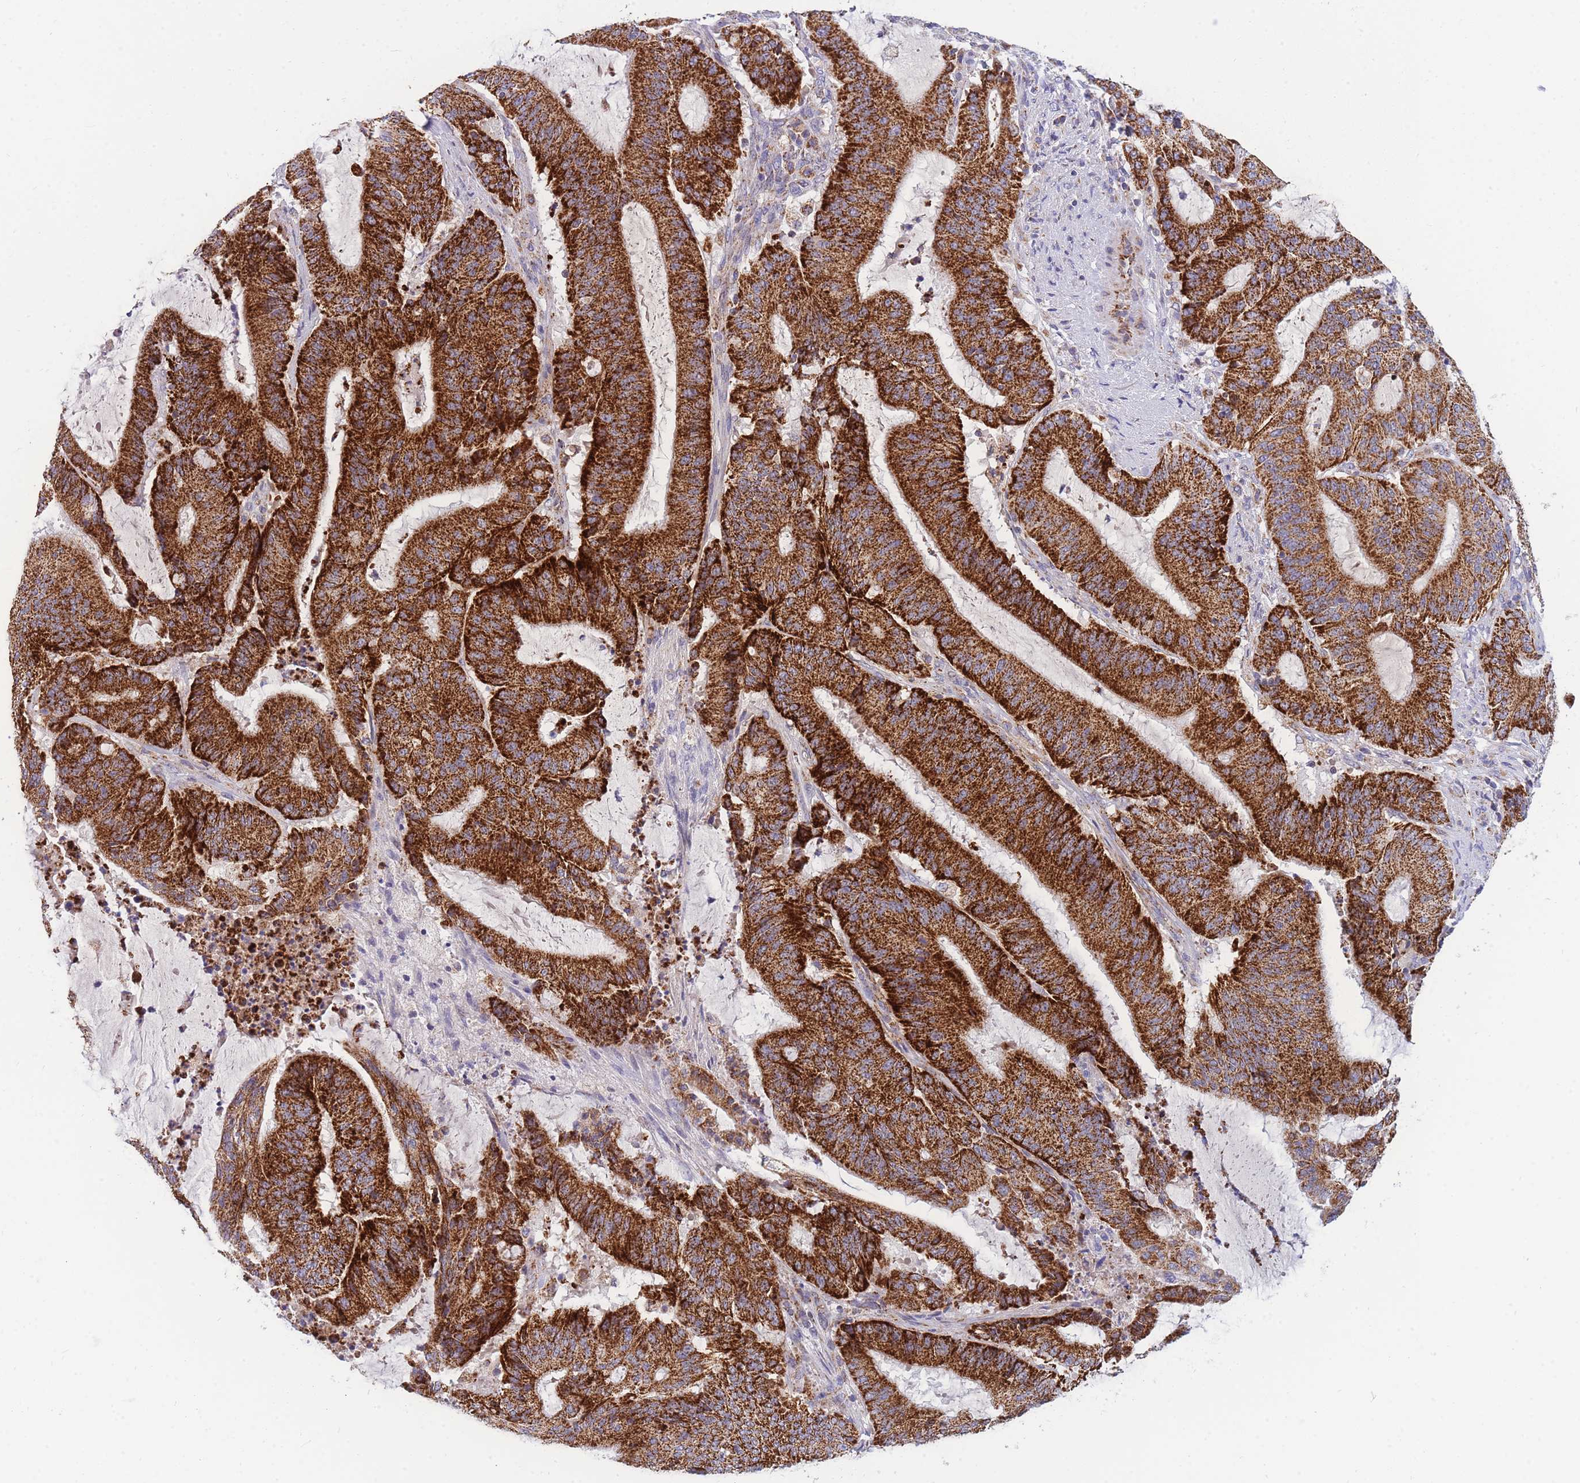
{"staining": {"intensity": "strong", "quantity": ">75%", "location": "cytoplasmic/membranous"}, "tissue": "liver cancer", "cell_type": "Tumor cells", "image_type": "cancer", "snomed": [{"axis": "morphology", "description": "Normal tissue, NOS"}, {"axis": "morphology", "description": "Cholangiocarcinoma"}, {"axis": "topography", "description": "Liver"}, {"axis": "topography", "description": "Peripheral nerve tissue"}], "caption": "DAB immunohistochemical staining of liver cholangiocarcinoma exhibits strong cytoplasmic/membranous protein expression in about >75% of tumor cells.", "gene": "MRPS11", "patient": {"sex": "female", "age": 73}}